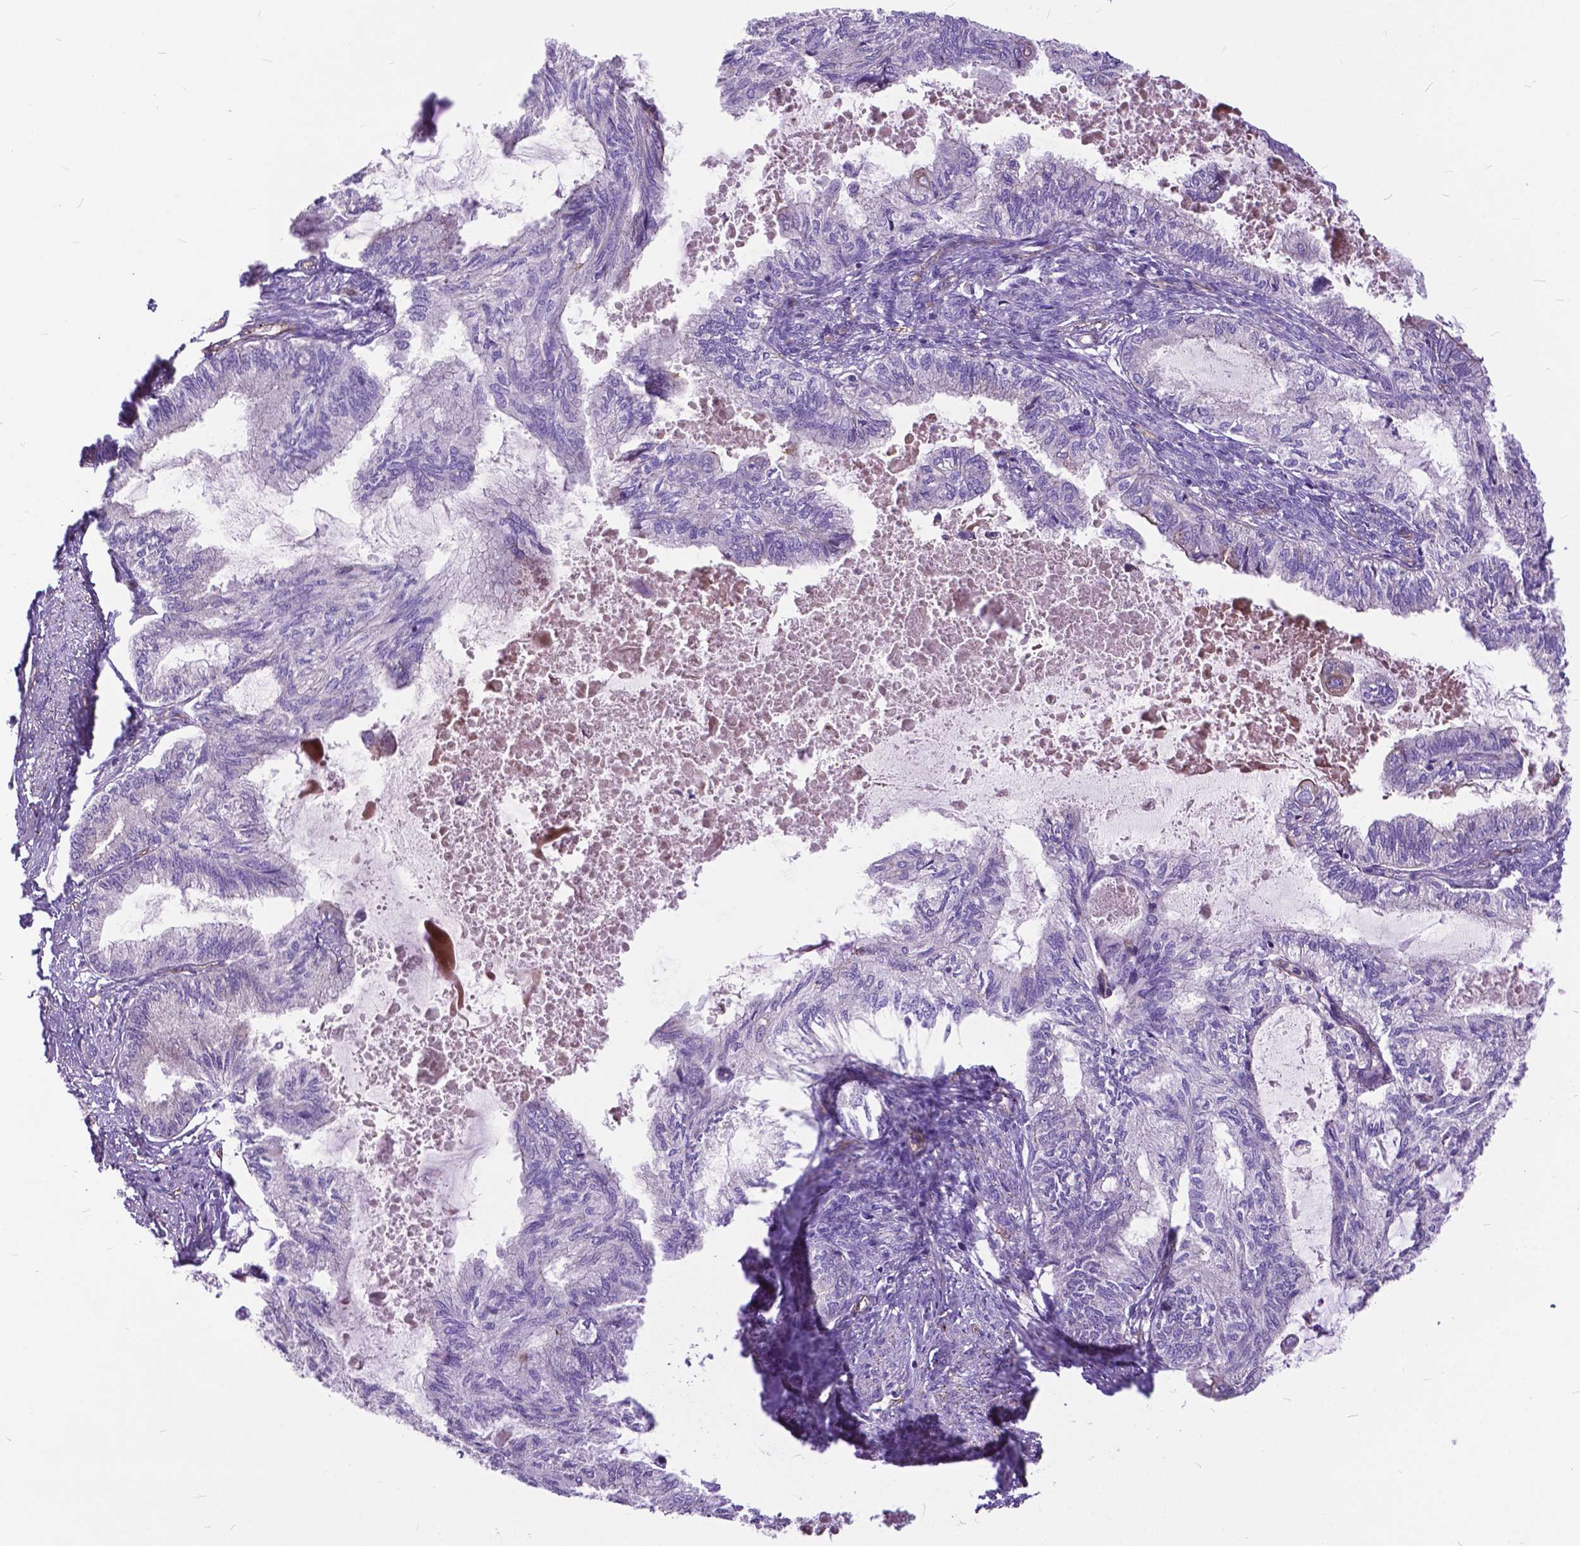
{"staining": {"intensity": "negative", "quantity": "none", "location": "none"}, "tissue": "endometrial cancer", "cell_type": "Tumor cells", "image_type": "cancer", "snomed": [{"axis": "morphology", "description": "Adenocarcinoma, NOS"}, {"axis": "topography", "description": "Endometrium"}], "caption": "Immunohistochemical staining of adenocarcinoma (endometrial) reveals no significant positivity in tumor cells. (Brightfield microscopy of DAB IHC at high magnification).", "gene": "FLT4", "patient": {"sex": "female", "age": 86}}